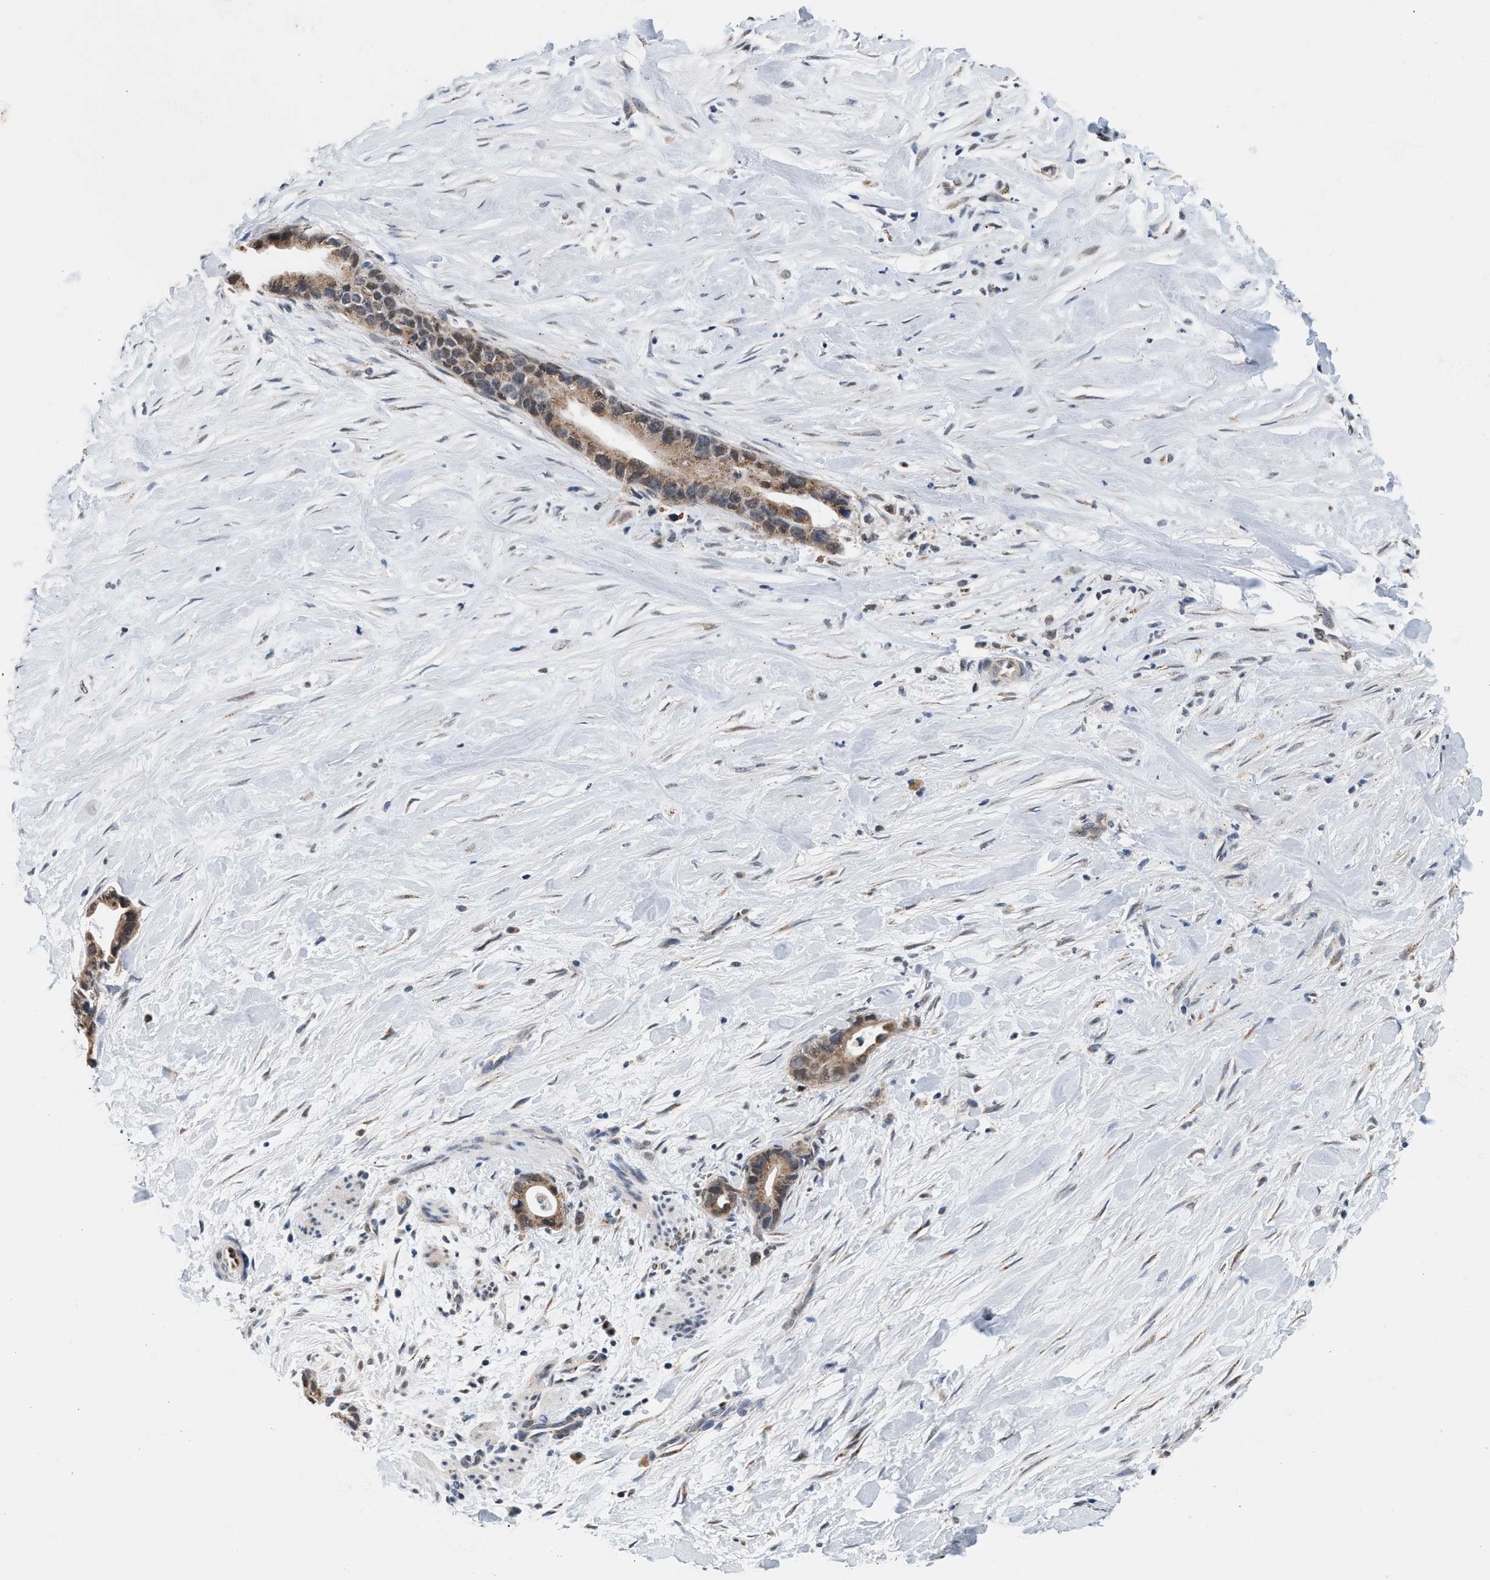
{"staining": {"intensity": "moderate", "quantity": ">75%", "location": "cytoplasmic/membranous"}, "tissue": "liver cancer", "cell_type": "Tumor cells", "image_type": "cancer", "snomed": [{"axis": "morphology", "description": "Cholangiocarcinoma"}, {"axis": "topography", "description": "Liver"}], "caption": "Protein staining by immunohistochemistry demonstrates moderate cytoplasmic/membranous positivity in about >75% of tumor cells in liver cancer (cholangiocarcinoma). Nuclei are stained in blue.", "gene": "KCNMB2", "patient": {"sex": "female", "age": 55}}